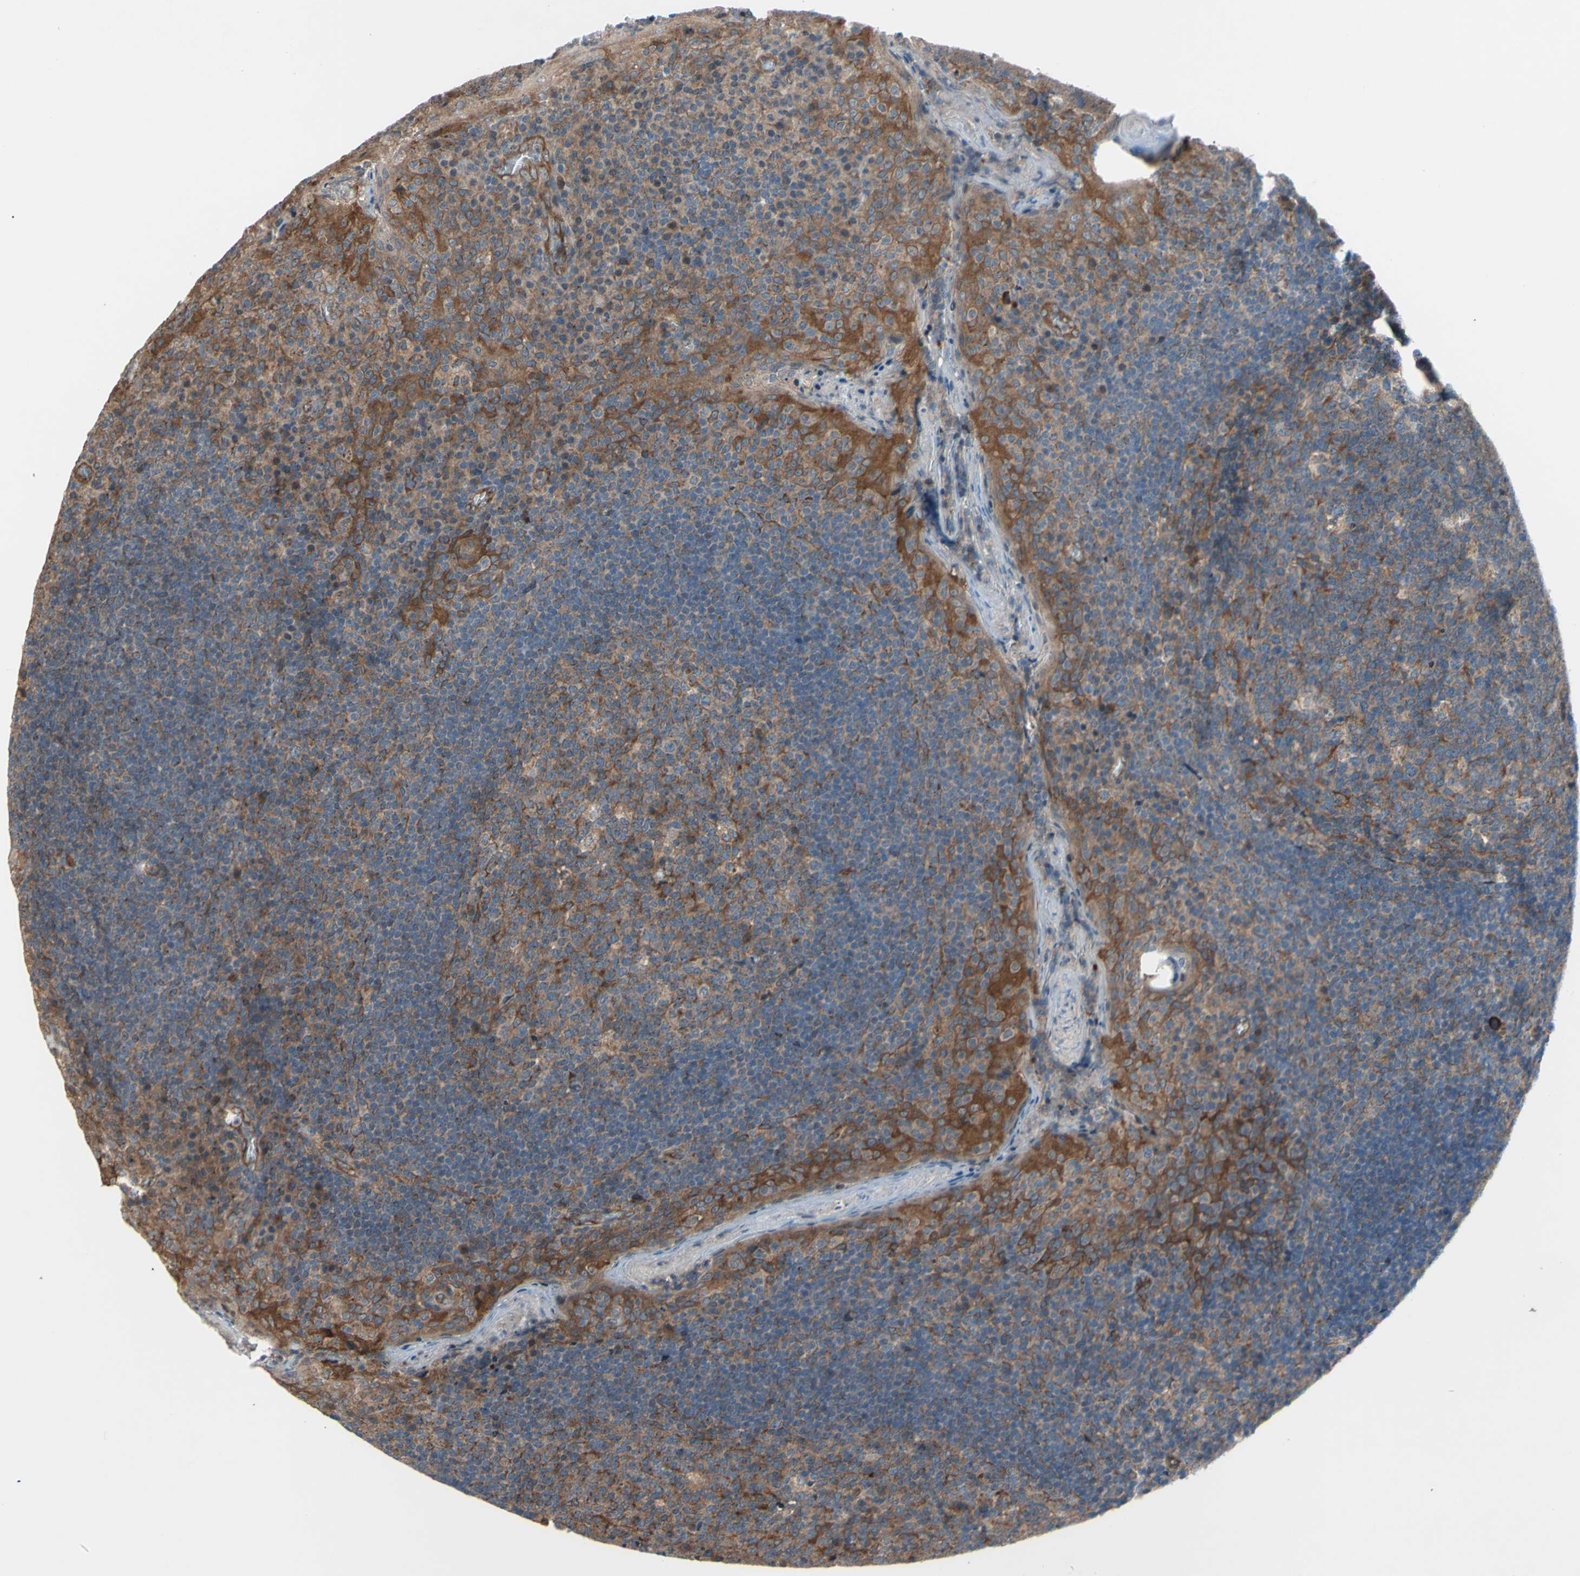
{"staining": {"intensity": "moderate", "quantity": ">75%", "location": "cytoplasmic/membranous"}, "tissue": "tonsil", "cell_type": "Germinal center cells", "image_type": "normal", "snomed": [{"axis": "morphology", "description": "Normal tissue, NOS"}, {"axis": "topography", "description": "Tonsil"}], "caption": "A medium amount of moderate cytoplasmic/membranous staining is seen in approximately >75% of germinal center cells in normal tonsil.", "gene": "DYNLRB1", "patient": {"sex": "male", "age": 17}}